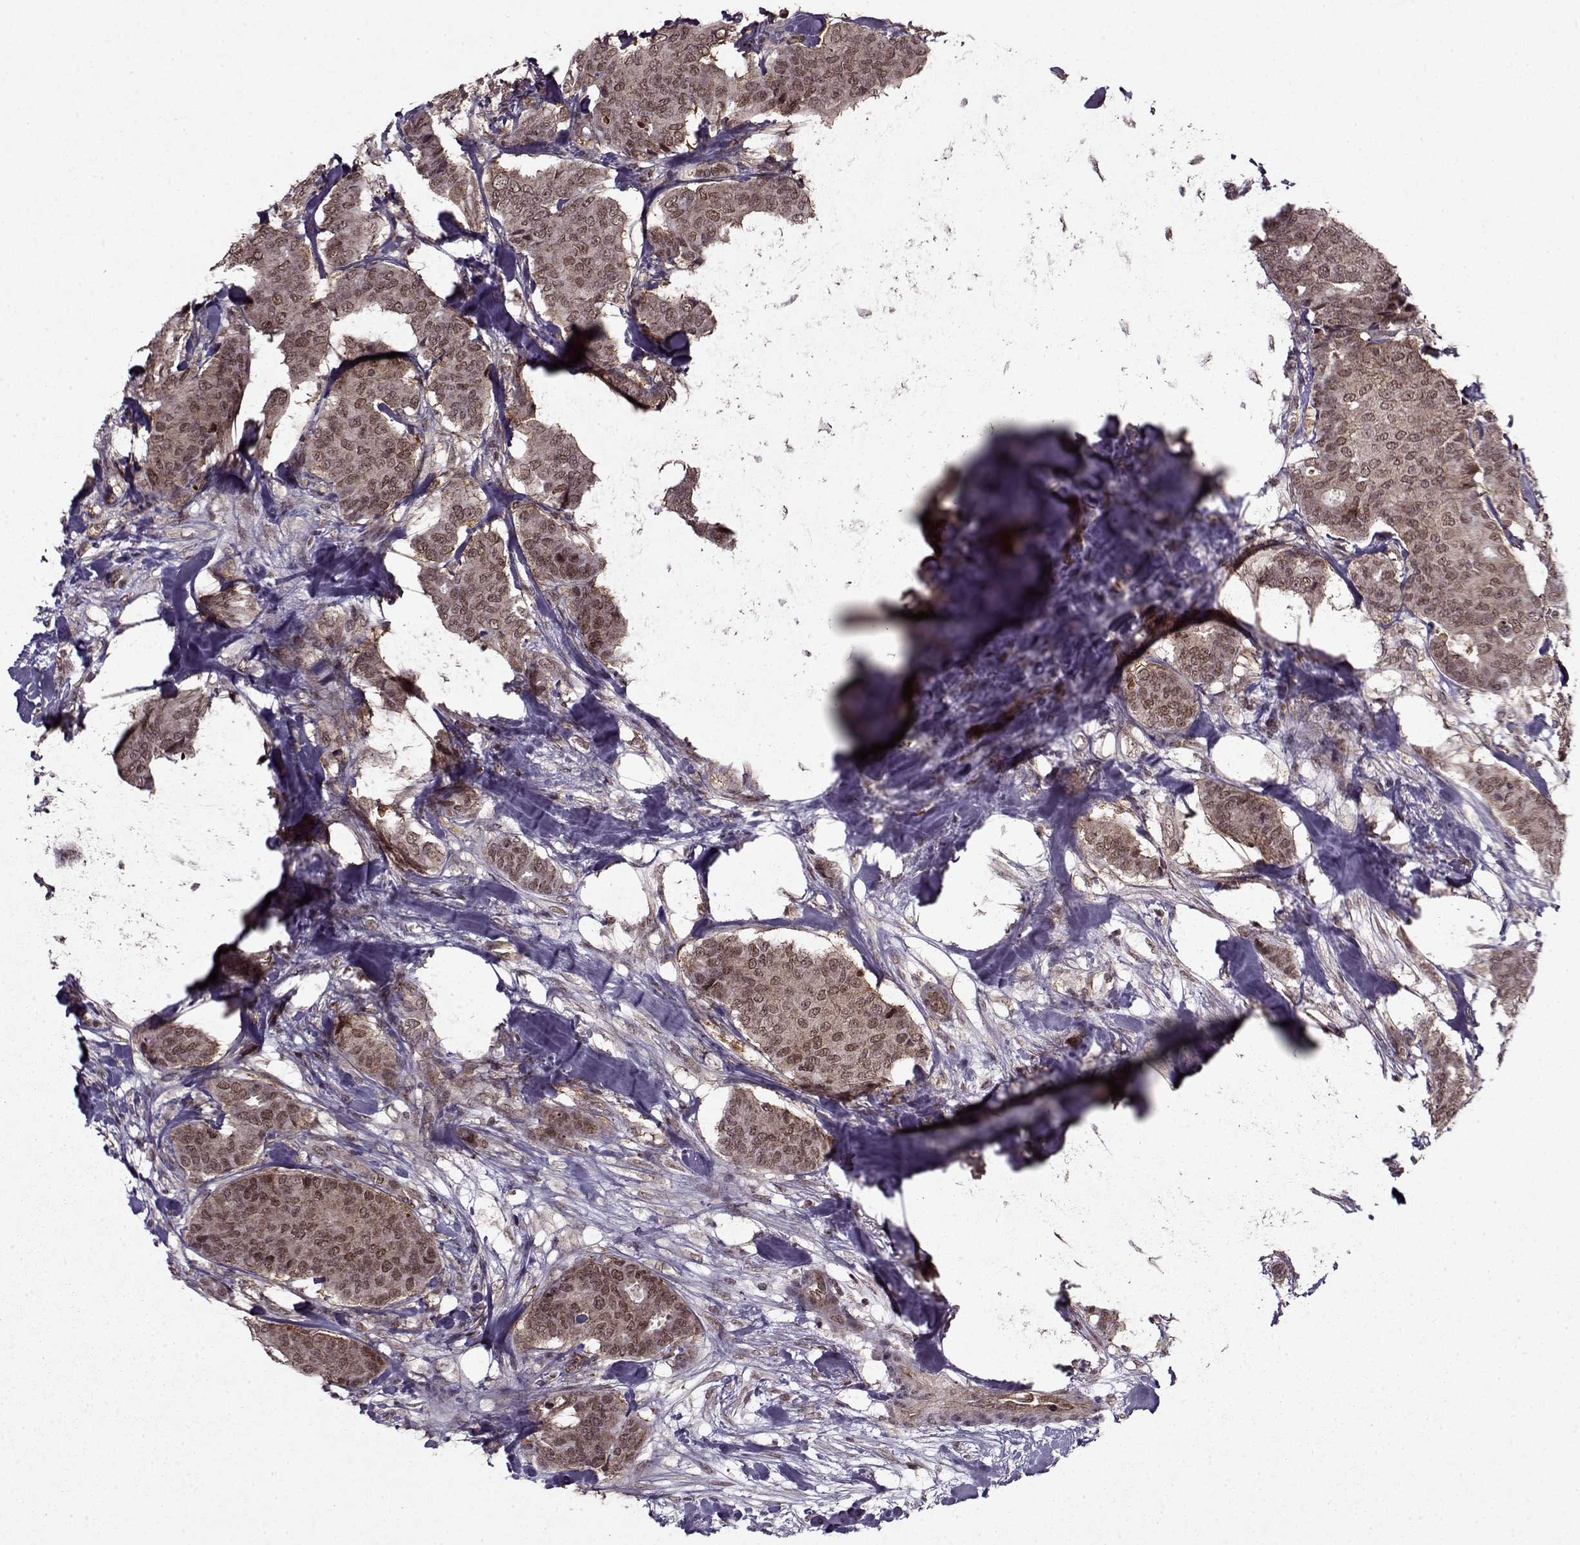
{"staining": {"intensity": "weak", "quantity": ">75%", "location": "cytoplasmic/membranous,nuclear"}, "tissue": "breast cancer", "cell_type": "Tumor cells", "image_type": "cancer", "snomed": [{"axis": "morphology", "description": "Duct carcinoma"}, {"axis": "topography", "description": "Breast"}], "caption": "Immunohistochemical staining of intraductal carcinoma (breast) reveals low levels of weak cytoplasmic/membranous and nuclear expression in about >75% of tumor cells.", "gene": "PSMA7", "patient": {"sex": "female", "age": 75}}